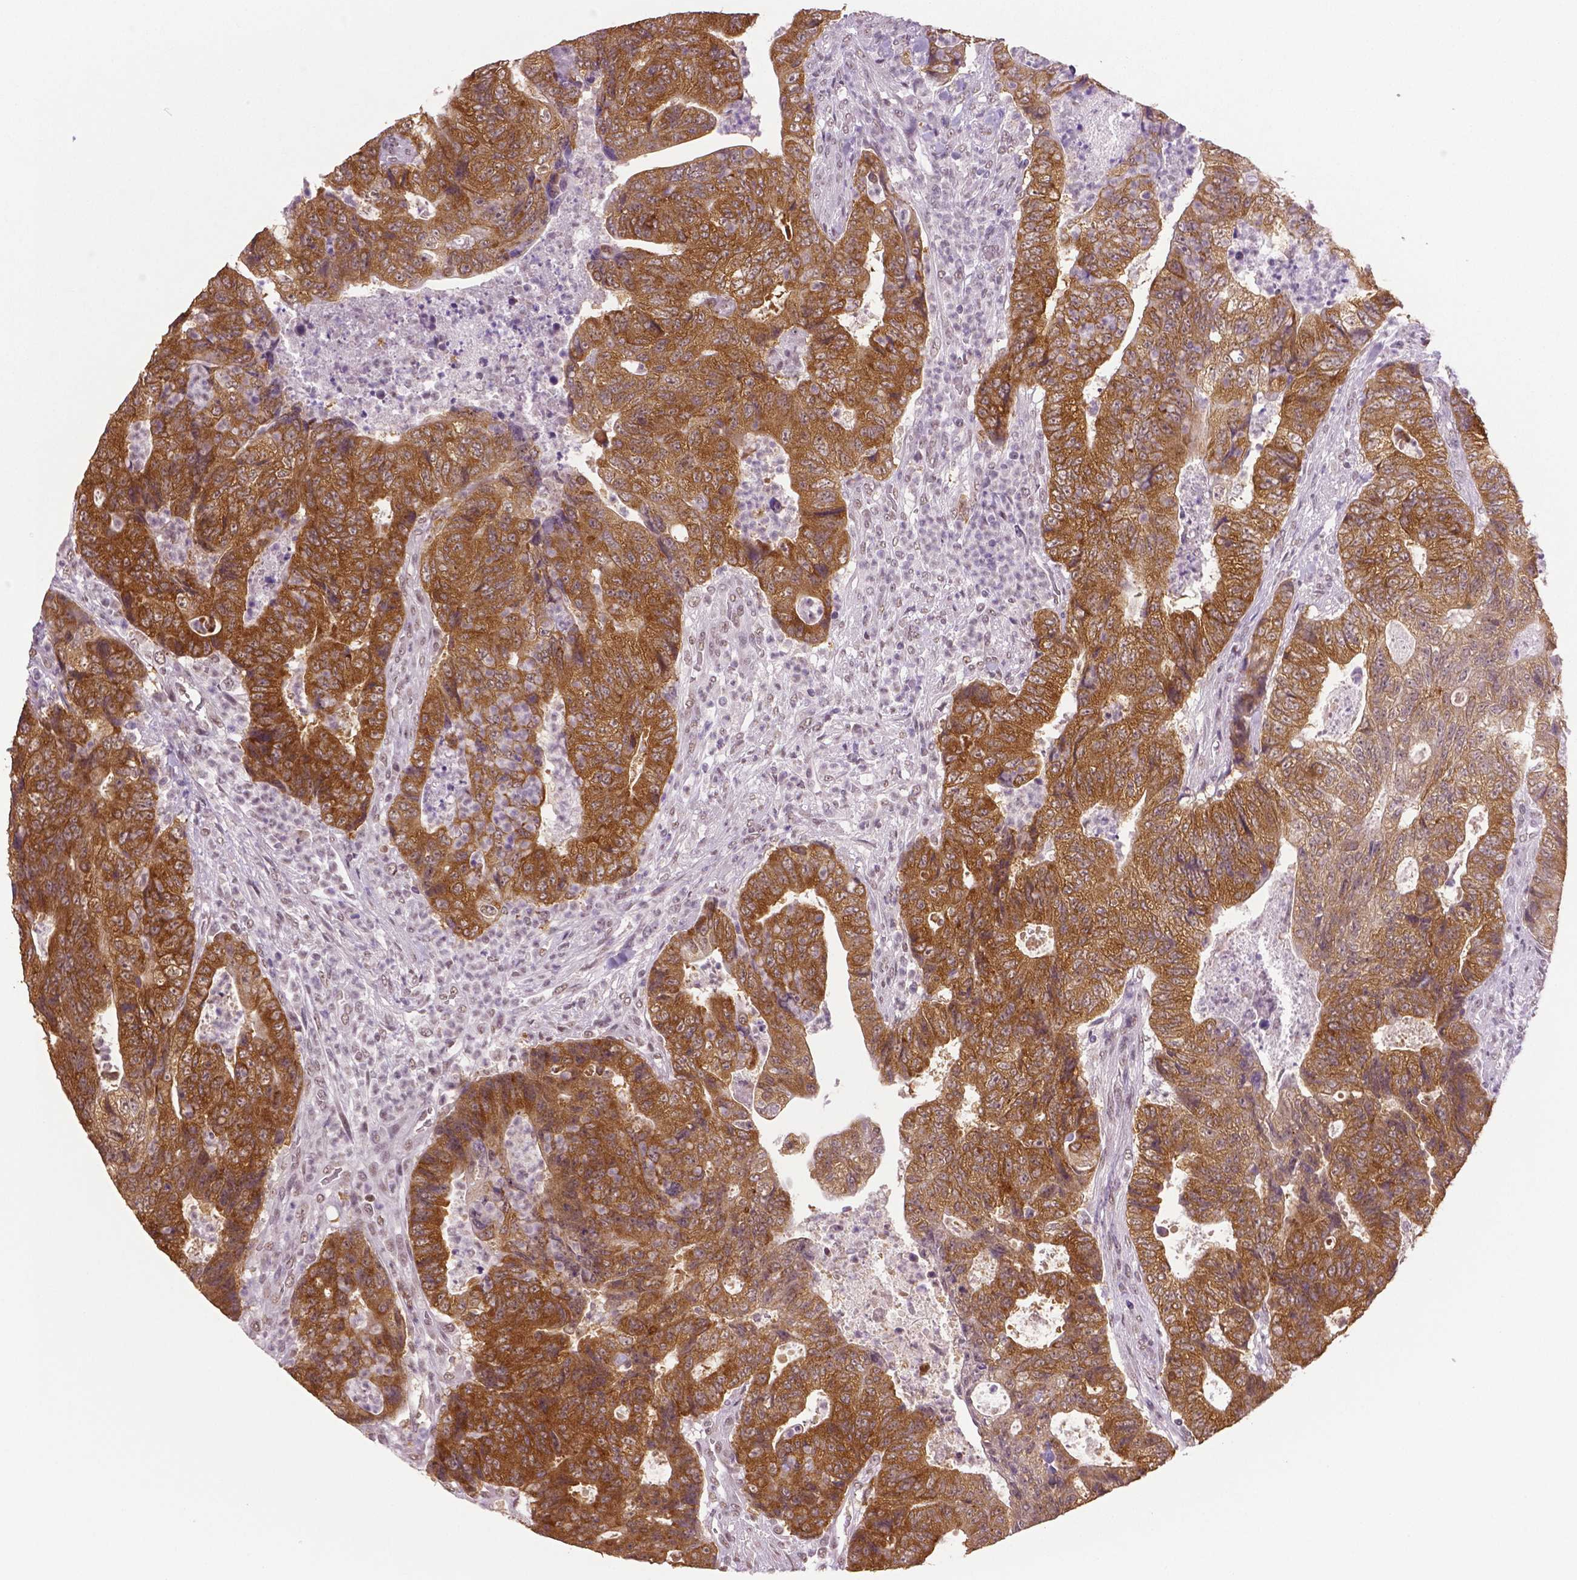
{"staining": {"intensity": "moderate", "quantity": ">75%", "location": "cytoplasmic/membranous"}, "tissue": "colorectal cancer", "cell_type": "Tumor cells", "image_type": "cancer", "snomed": [{"axis": "morphology", "description": "Adenocarcinoma, NOS"}, {"axis": "topography", "description": "Colon"}], "caption": "Colorectal cancer (adenocarcinoma) stained with a protein marker demonstrates moderate staining in tumor cells.", "gene": "IGF2BP1", "patient": {"sex": "female", "age": 48}}